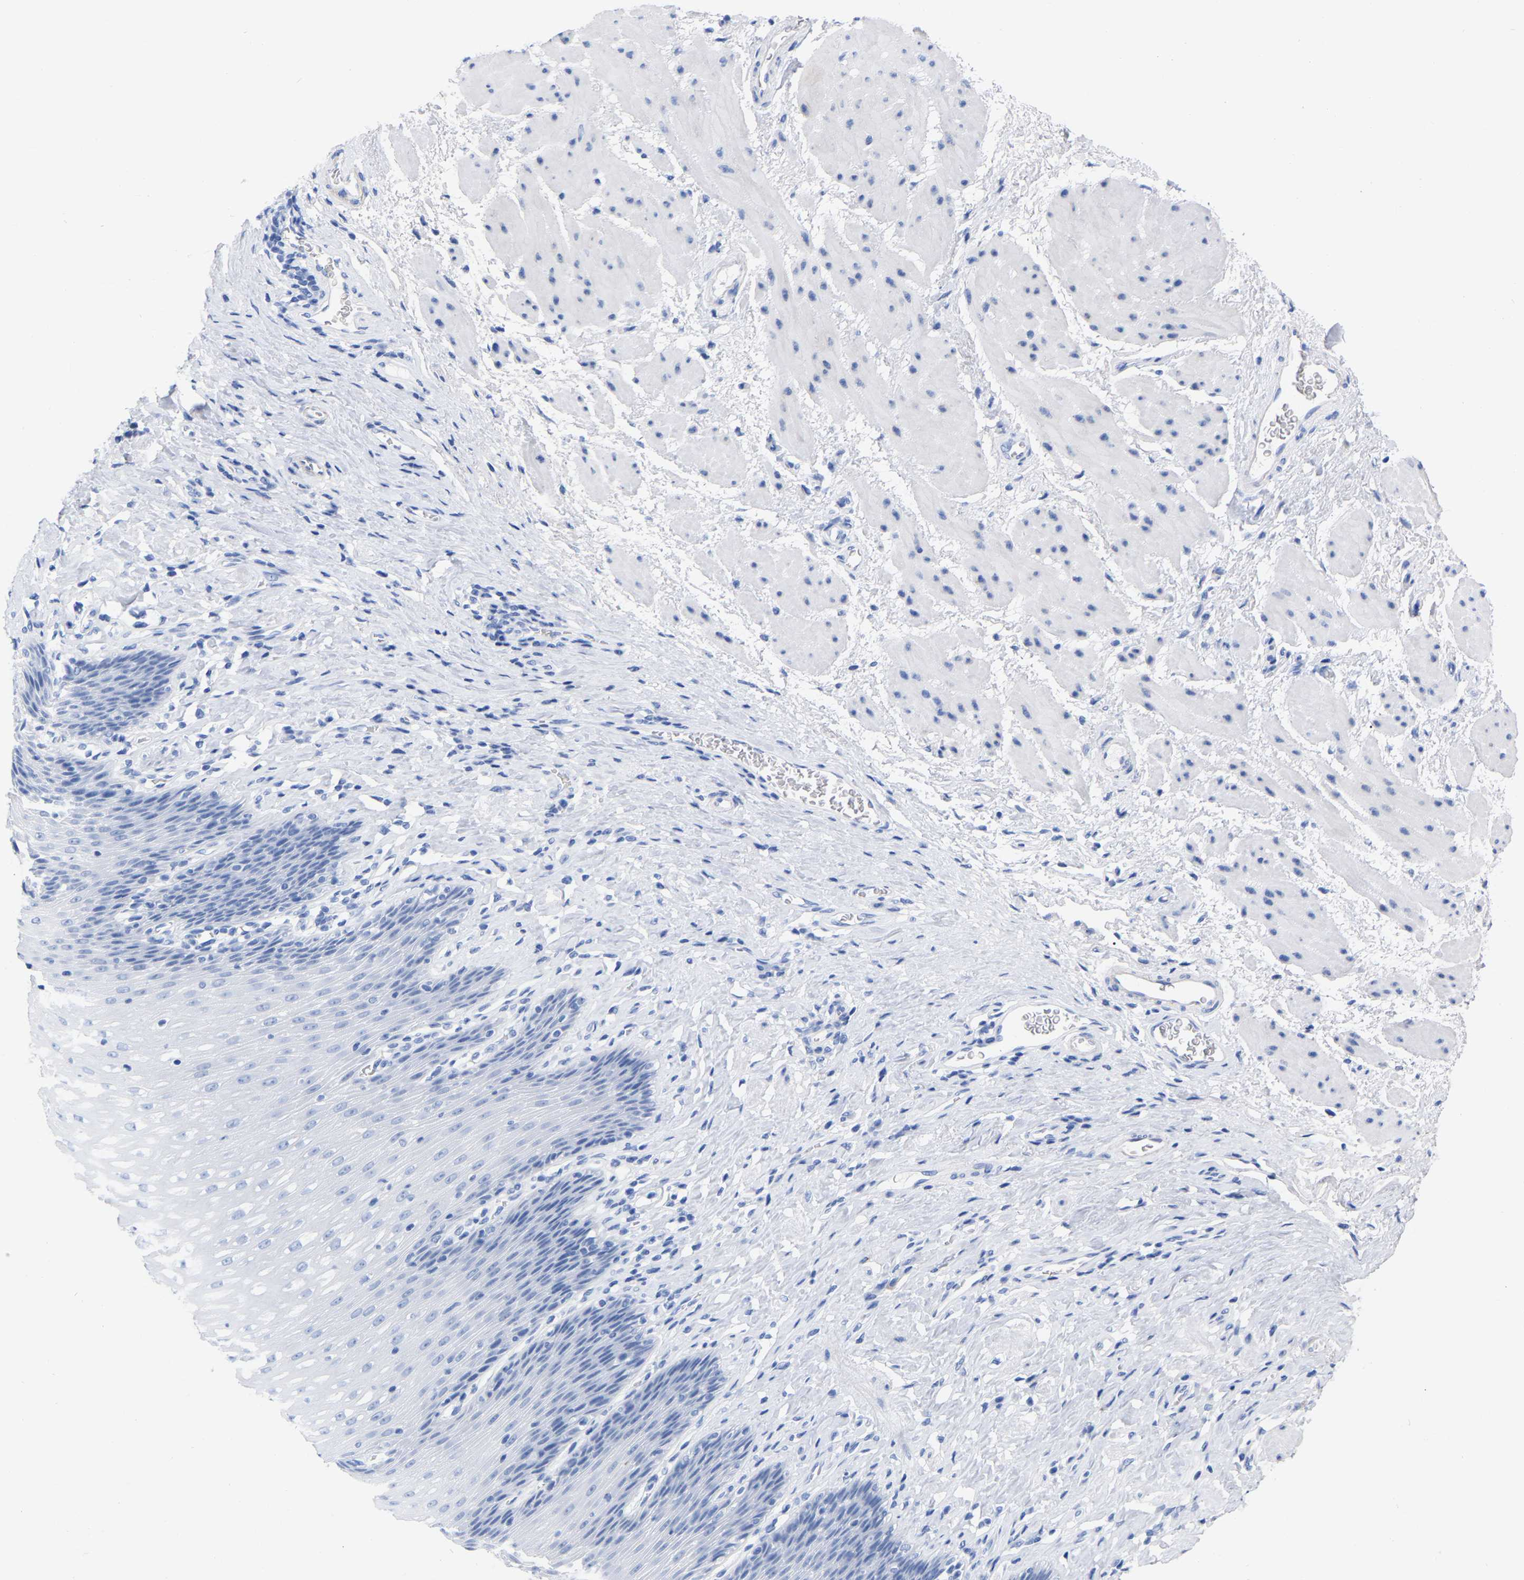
{"staining": {"intensity": "negative", "quantity": "none", "location": "none"}, "tissue": "esophagus", "cell_type": "Squamous epithelial cells", "image_type": "normal", "snomed": [{"axis": "morphology", "description": "Normal tissue, NOS"}, {"axis": "topography", "description": "Esophagus"}], "caption": "IHC photomicrograph of unremarkable esophagus: esophagus stained with DAB (3,3'-diaminobenzidine) displays no significant protein expression in squamous epithelial cells. (Stains: DAB (3,3'-diaminobenzidine) immunohistochemistry (IHC) with hematoxylin counter stain, Microscopy: brightfield microscopy at high magnification).", "gene": "HAPLN1", "patient": {"sex": "female", "age": 61}}